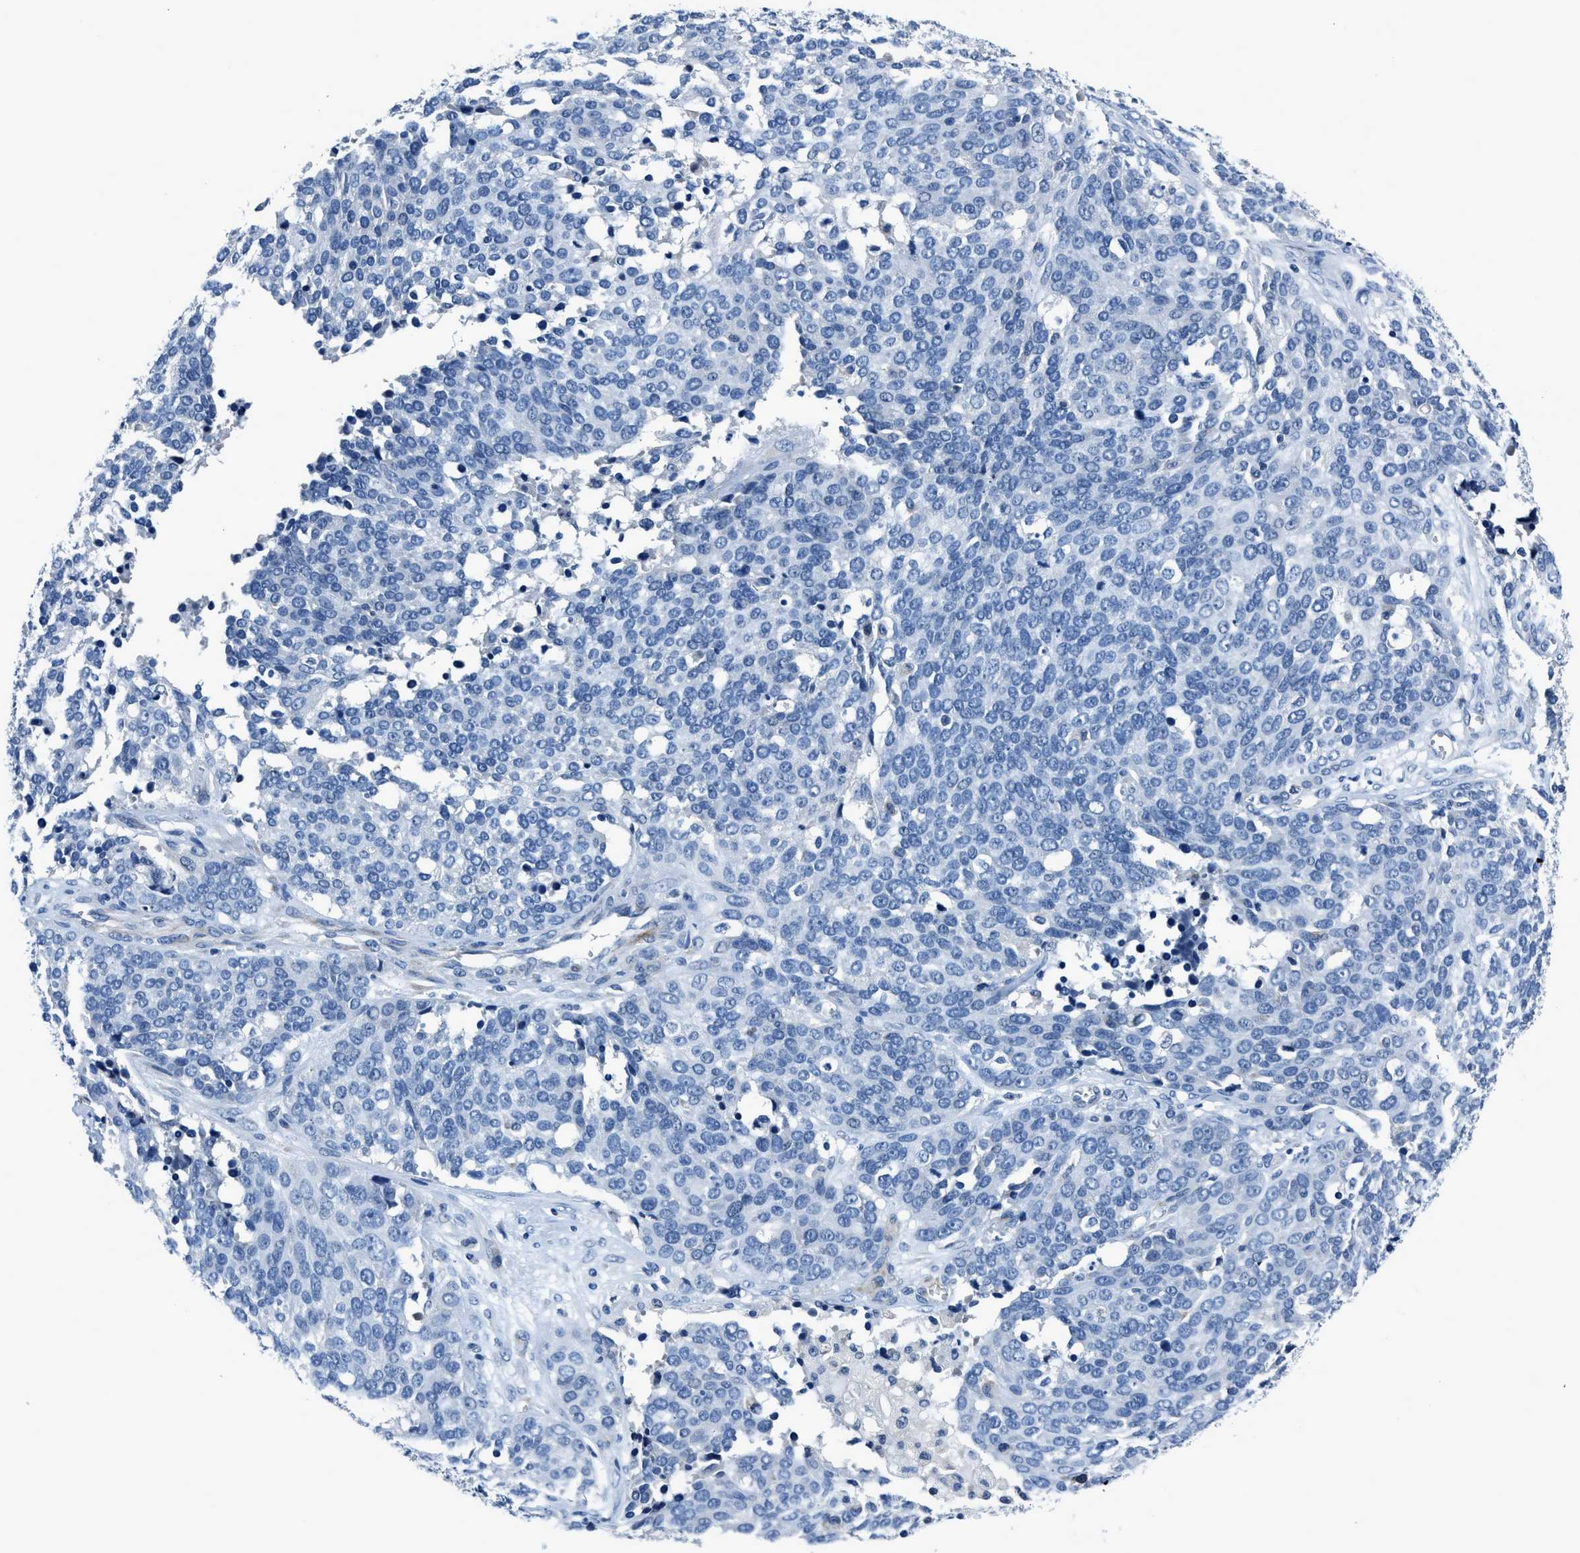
{"staining": {"intensity": "negative", "quantity": "none", "location": "none"}, "tissue": "ovarian cancer", "cell_type": "Tumor cells", "image_type": "cancer", "snomed": [{"axis": "morphology", "description": "Cystadenocarcinoma, serous, NOS"}, {"axis": "topography", "description": "Ovary"}], "caption": "The photomicrograph exhibits no significant expression in tumor cells of ovarian cancer (serous cystadenocarcinoma).", "gene": "GJA3", "patient": {"sex": "female", "age": 44}}